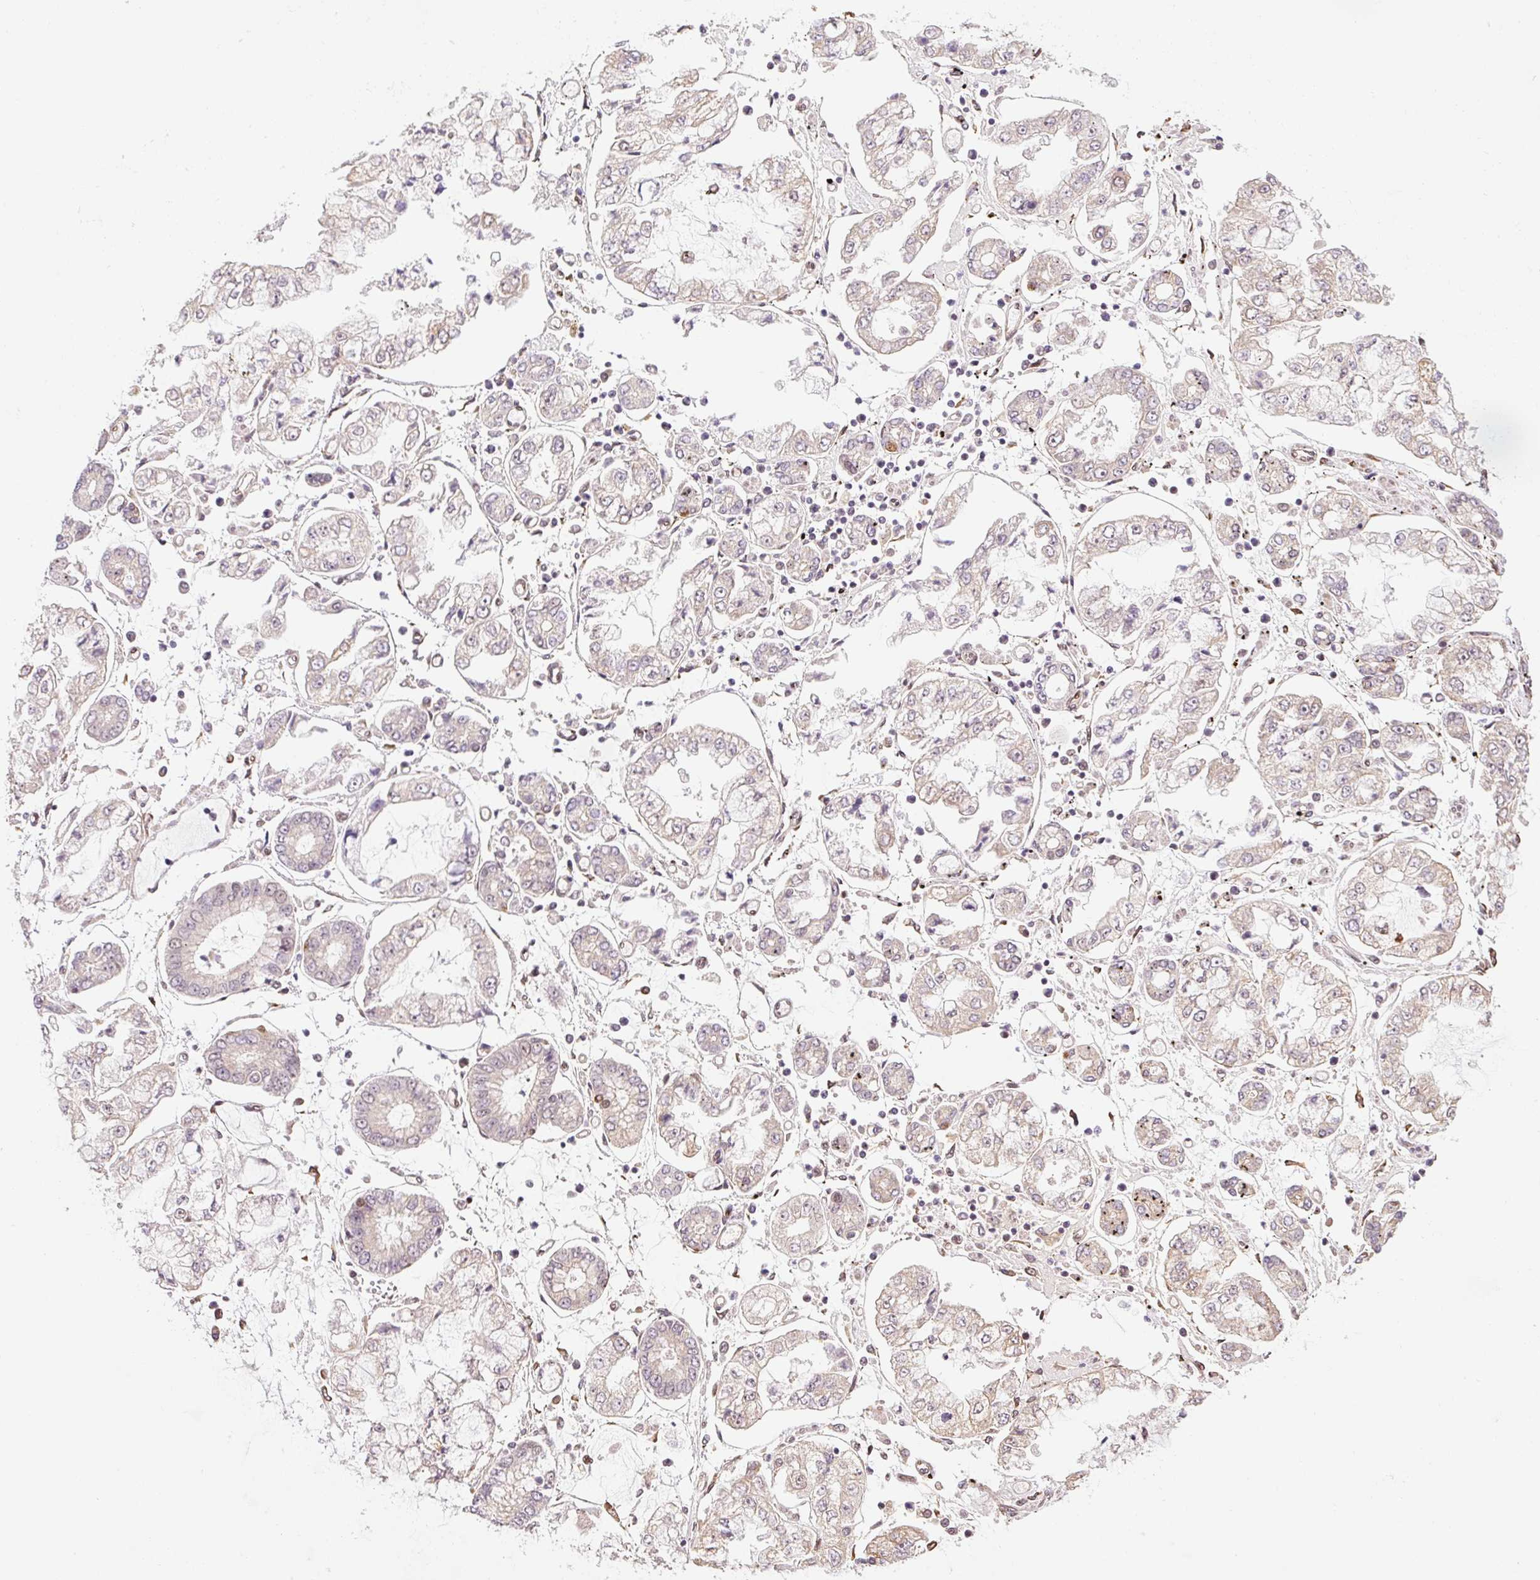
{"staining": {"intensity": "negative", "quantity": "none", "location": "none"}, "tissue": "stomach cancer", "cell_type": "Tumor cells", "image_type": "cancer", "snomed": [{"axis": "morphology", "description": "Adenocarcinoma, NOS"}, {"axis": "topography", "description": "Stomach"}], "caption": "Immunohistochemical staining of human stomach adenocarcinoma reveals no significant staining in tumor cells. The staining was performed using DAB to visualize the protein expression in brown, while the nuclei were stained in blue with hematoxylin (Magnification: 20x).", "gene": "INTS8", "patient": {"sex": "male", "age": 76}}